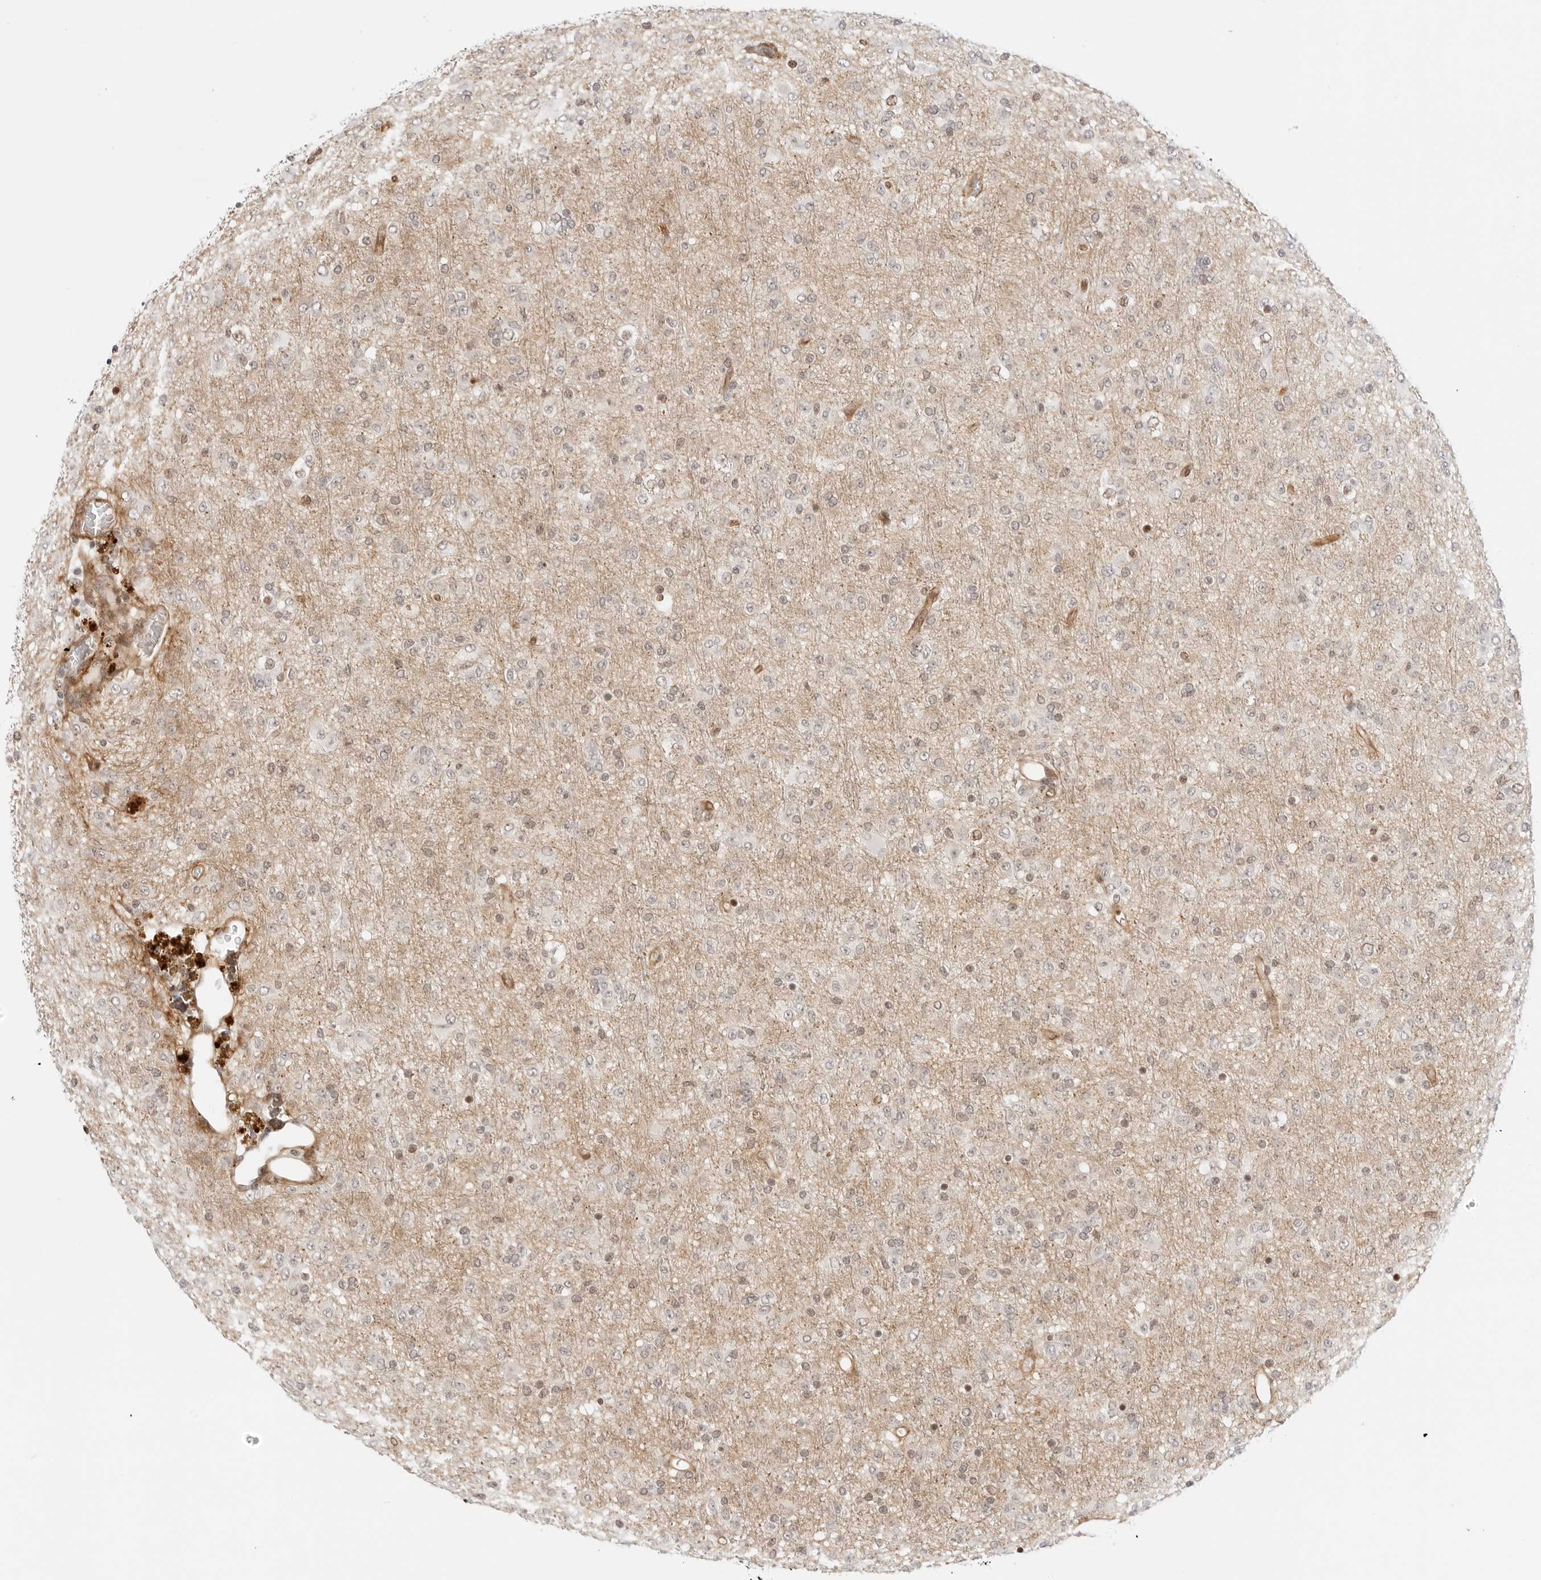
{"staining": {"intensity": "weak", "quantity": "<25%", "location": "nuclear"}, "tissue": "glioma", "cell_type": "Tumor cells", "image_type": "cancer", "snomed": [{"axis": "morphology", "description": "Glioma, malignant, Low grade"}, {"axis": "topography", "description": "Brain"}], "caption": "The histopathology image exhibits no significant positivity in tumor cells of glioma.", "gene": "ZNF613", "patient": {"sex": "male", "age": 65}}